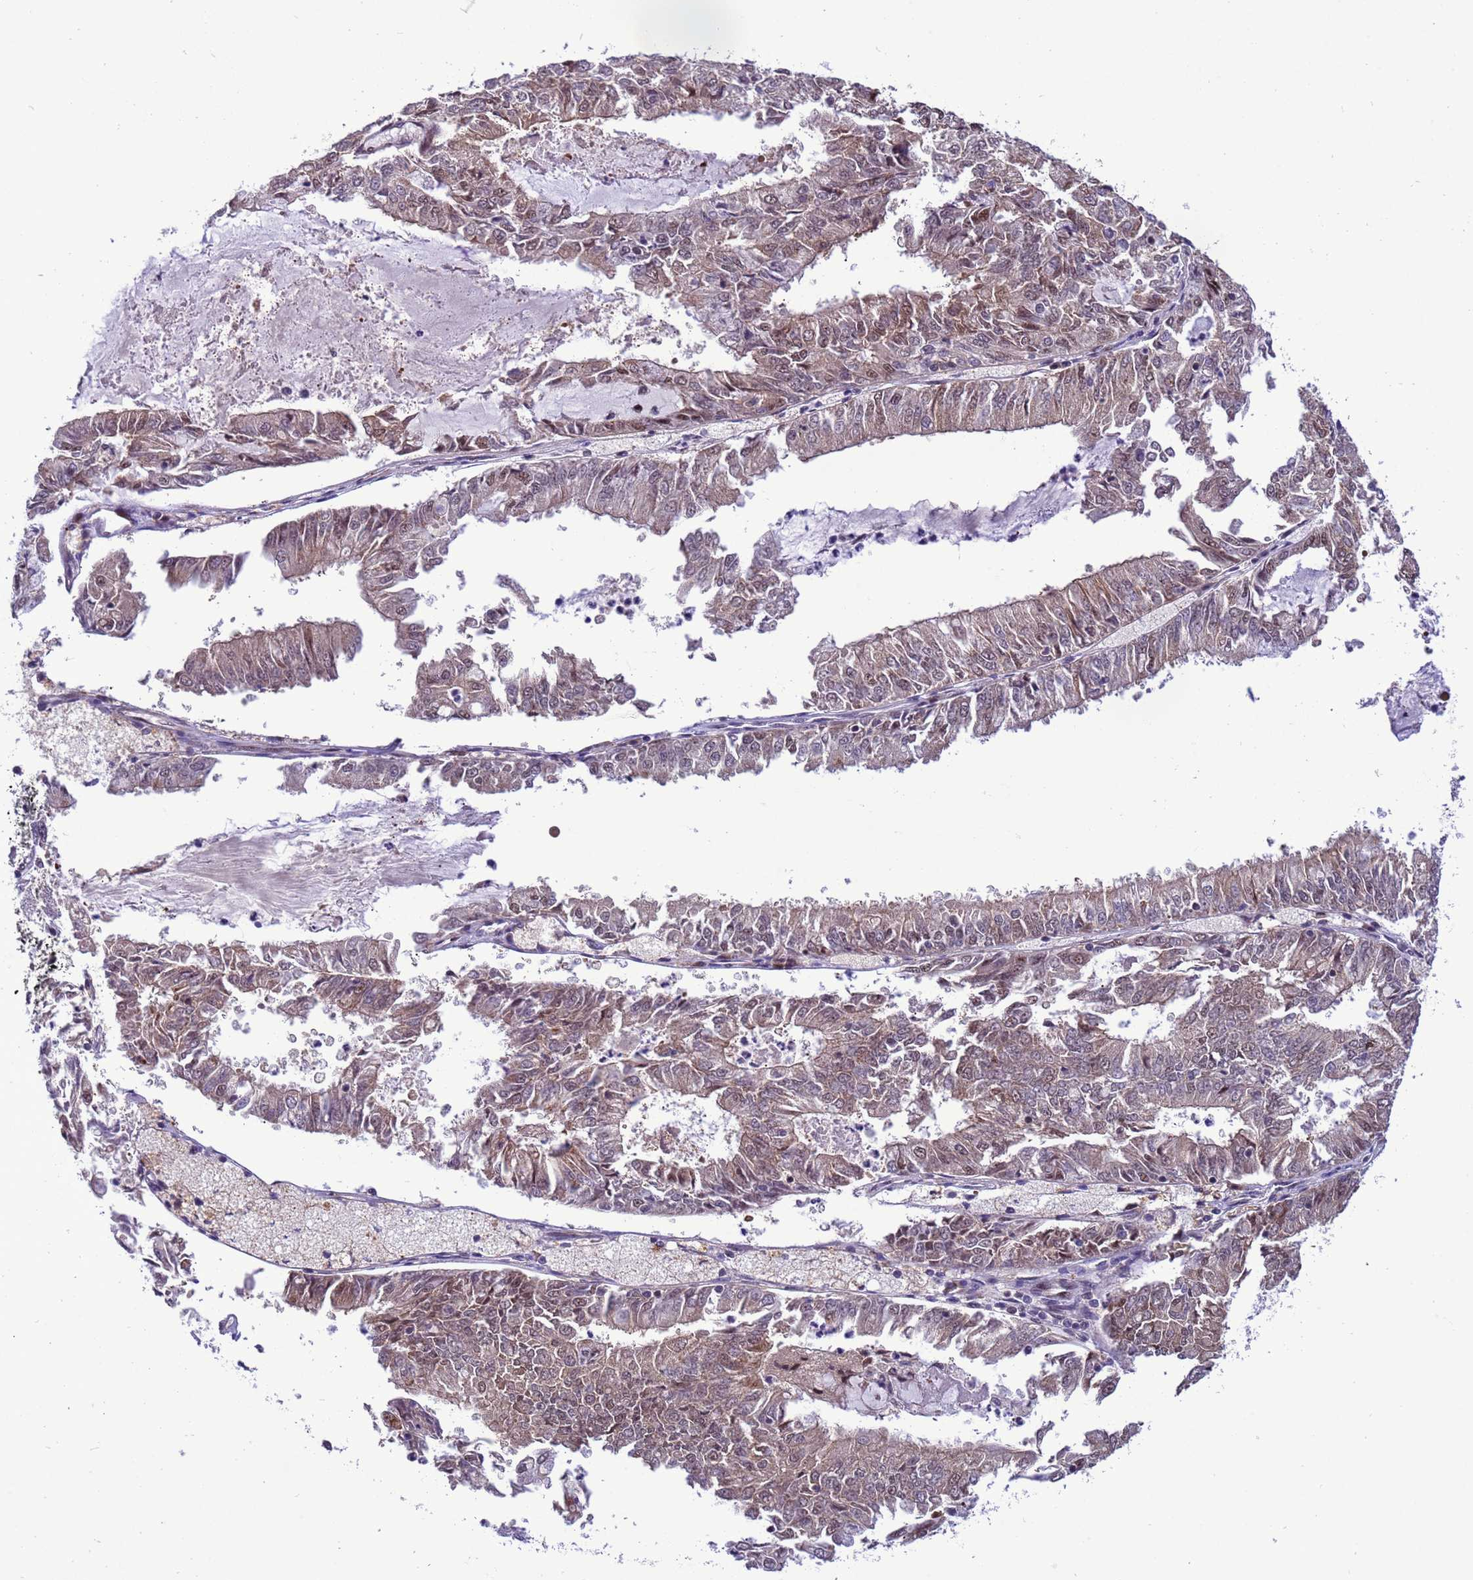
{"staining": {"intensity": "weak", "quantity": "25%-75%", "location": "cytoplasmic/membranous,nuclear"}, "tissue": "endometrial cancer", "cell_type": "Tumor cells", "image_type": "cancer", "snomed": [{"axis": "morphology", "description": "Adenocarcinoma, NOS"}, {"axis": "topography", "description": "Endometrium"}], "caption": "This is an image of immunohistochemistry staining of endometrial cancer (adenocarcinoma), which shows weak staining in the cytoplasmic/membranous and nuclear of tumor cells.", "gene": "RASD1", "patient": {"sex": "female", "age": 57}}